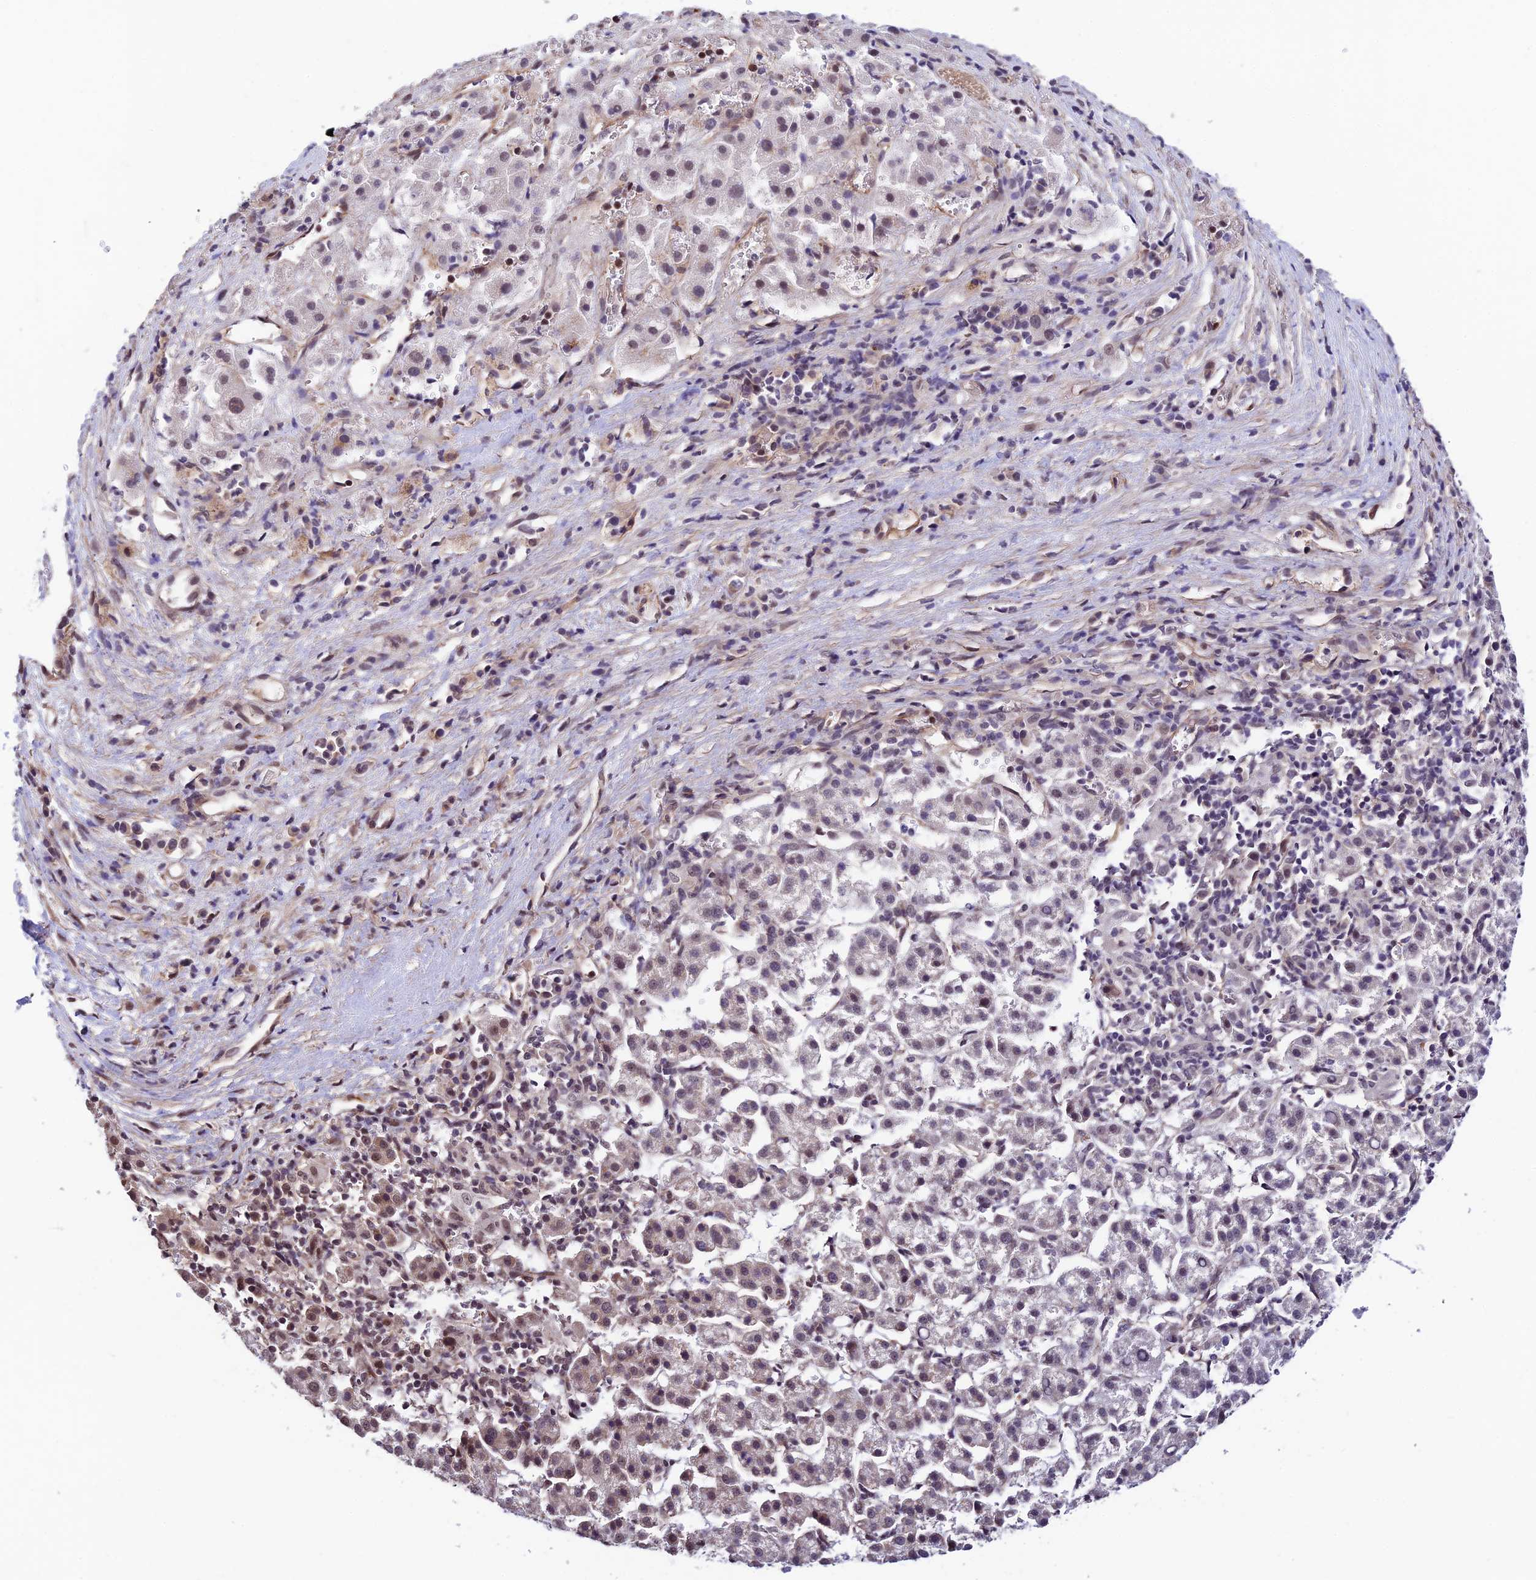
{"staining": {"intensity": "weak", "quantity": "25%-75%", "location": "nuclear"}, "tissue": "liver cancer", "cell_type": "Tumor cells", "image_type": "cancer", "snomed": [{"axis": "morphology", "description": "Carcinoma, Hepatocellular, NOS"}, {"axis": "topography", "description": "Liver"}], "caption": "A micrograph of hepatocellular carcinoma (liver) stained for a protein reveals weak nuclear brown staining in tumor cells.", "gene": "RBM42", "patient": {"sex": "female", "age": 58}}